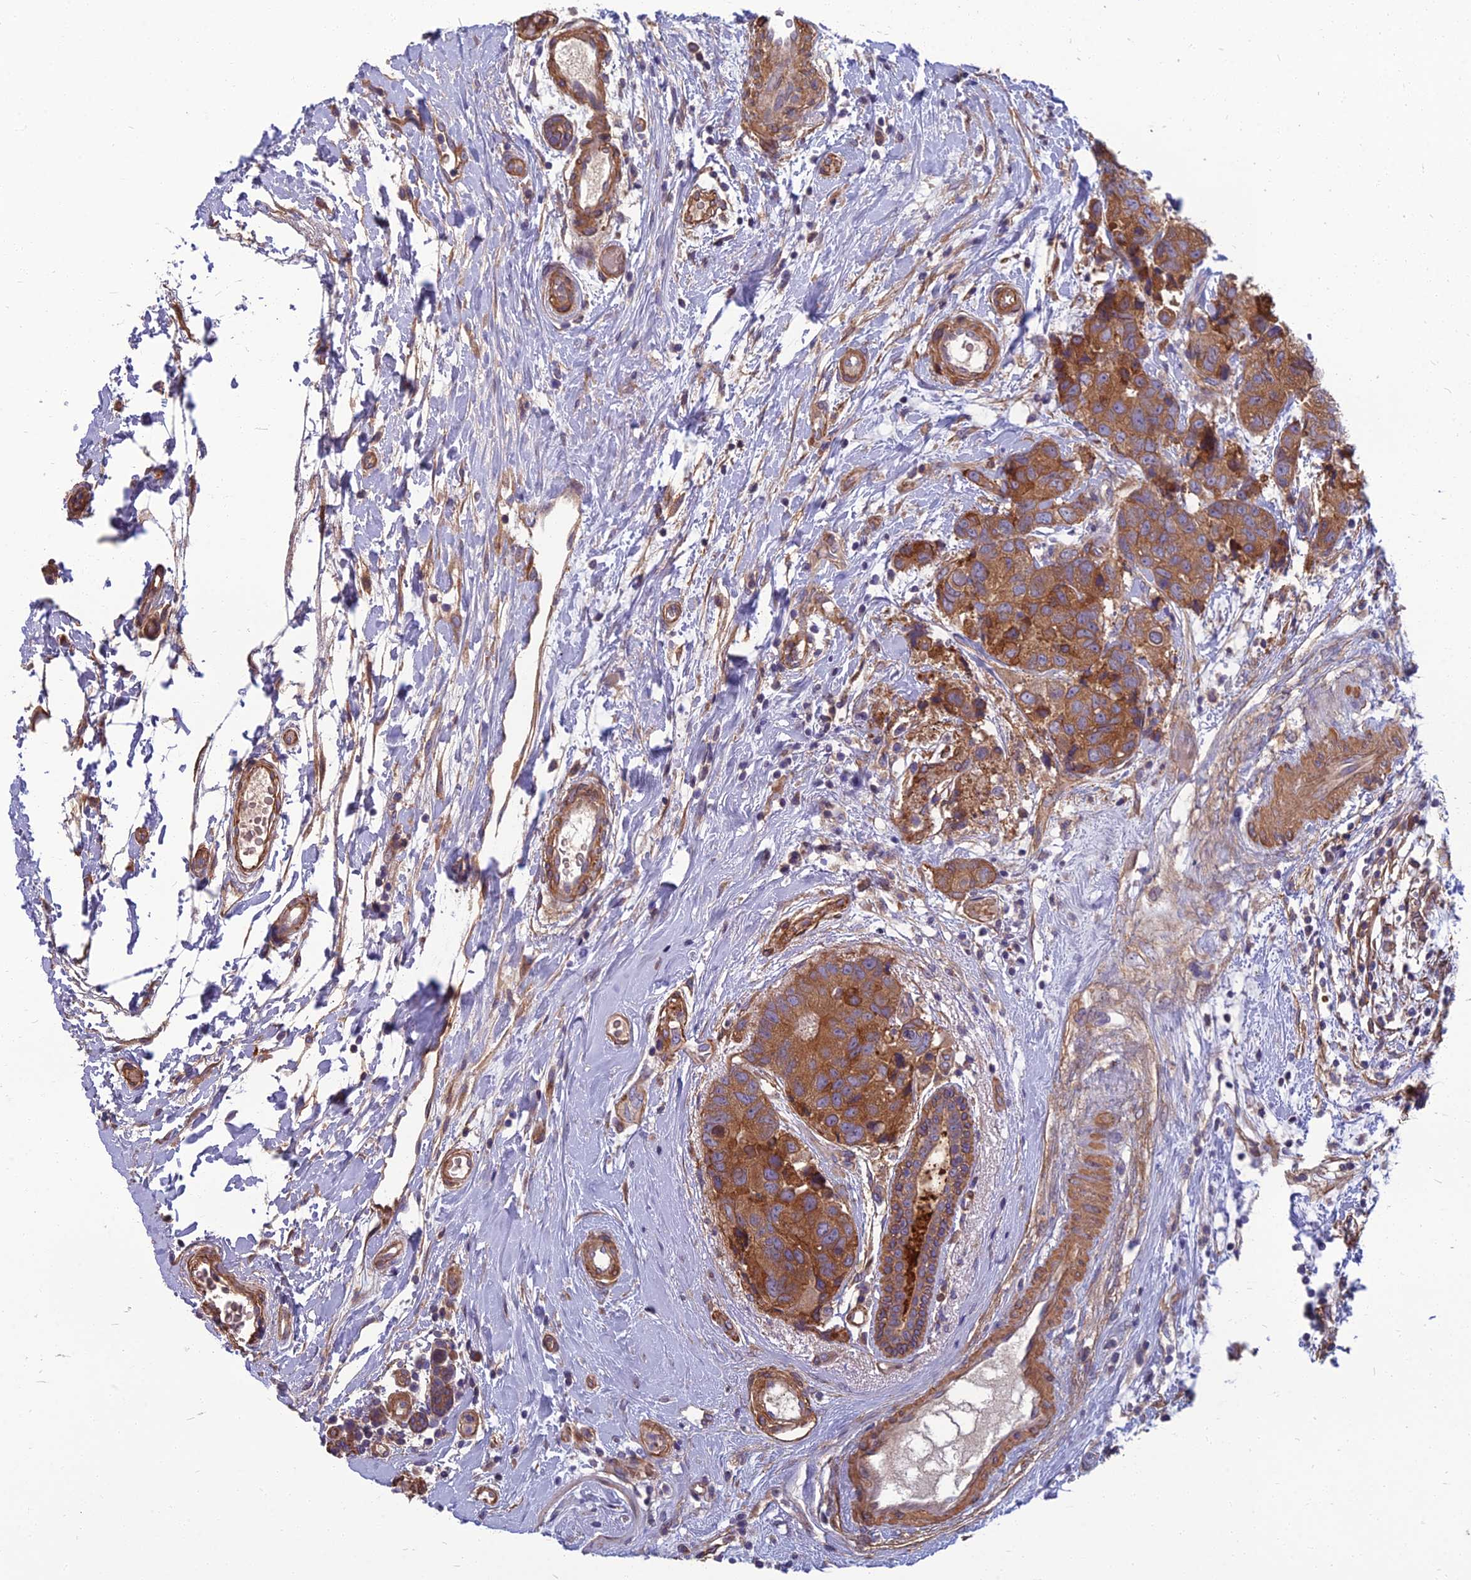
{"staining": {"intensity": "strong", "quantity": ">75%", "location": "cytoplasmic/membranous"}, "tissue": "breast cancer", "cell_type": "Tumor cells", "image_type": "cancer", "snomed": [{"axis": "morphology", "description": "Duct carcinoma"}, {"axis": "topography", "description": "Breast"}], "caption": "Protein expression analysis of breast infiltrating ductal carcinoma reveals strong cytoplasmic/membranous expression in about >75% of tumor cells. (Stains: DAB in brown, nuclei in blue, Microscopy: brightfield microscopy at high magnification).", "gene": "WDR24", "patient": {"sex": "female", "age": 62}}